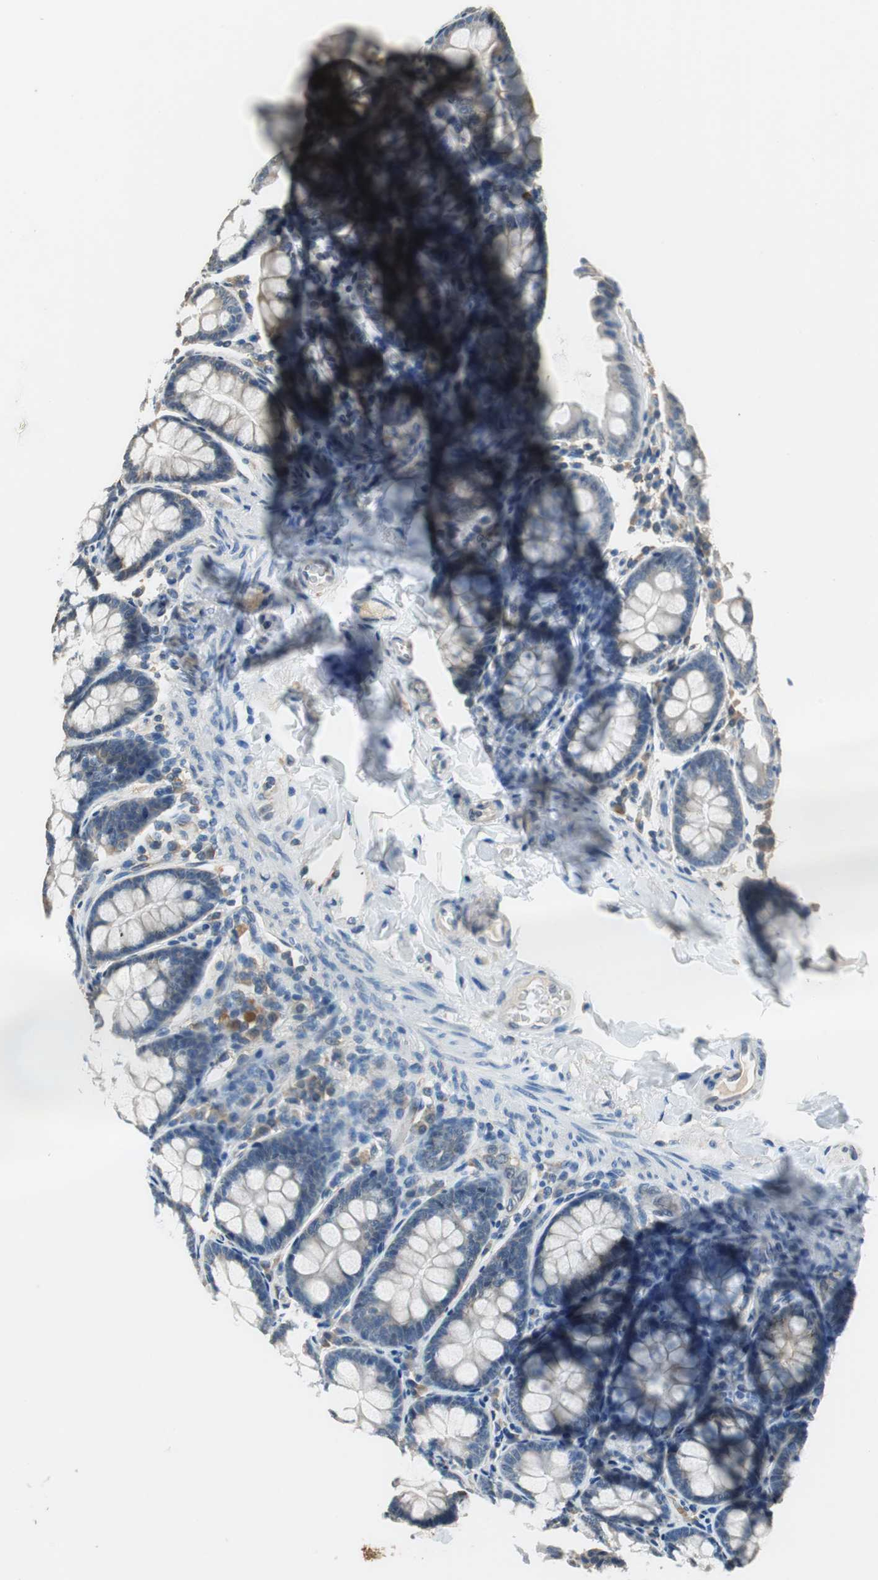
{"staining": {"intensity": "negative", "quantity": "none", "location": "none"}, "tissue": "colon", "cell_type": "Endothelial cells", "image_type": "normal", "snomed": [{"axis": "morphology", "description": "Normal tissue, NOS"}, {"axis": "topography", "description": "Colon"}], "caption": "The micrograph displays no significant positivity in endothelial cells of colon. The staining was performed using DAB to visualize the protein expression in brown, while the nuclei were stained in blue with hematoxylin (Magnification: 20x).", "gene": "ALDH4A1", "patient": {"sex": "female", "age": 61}}